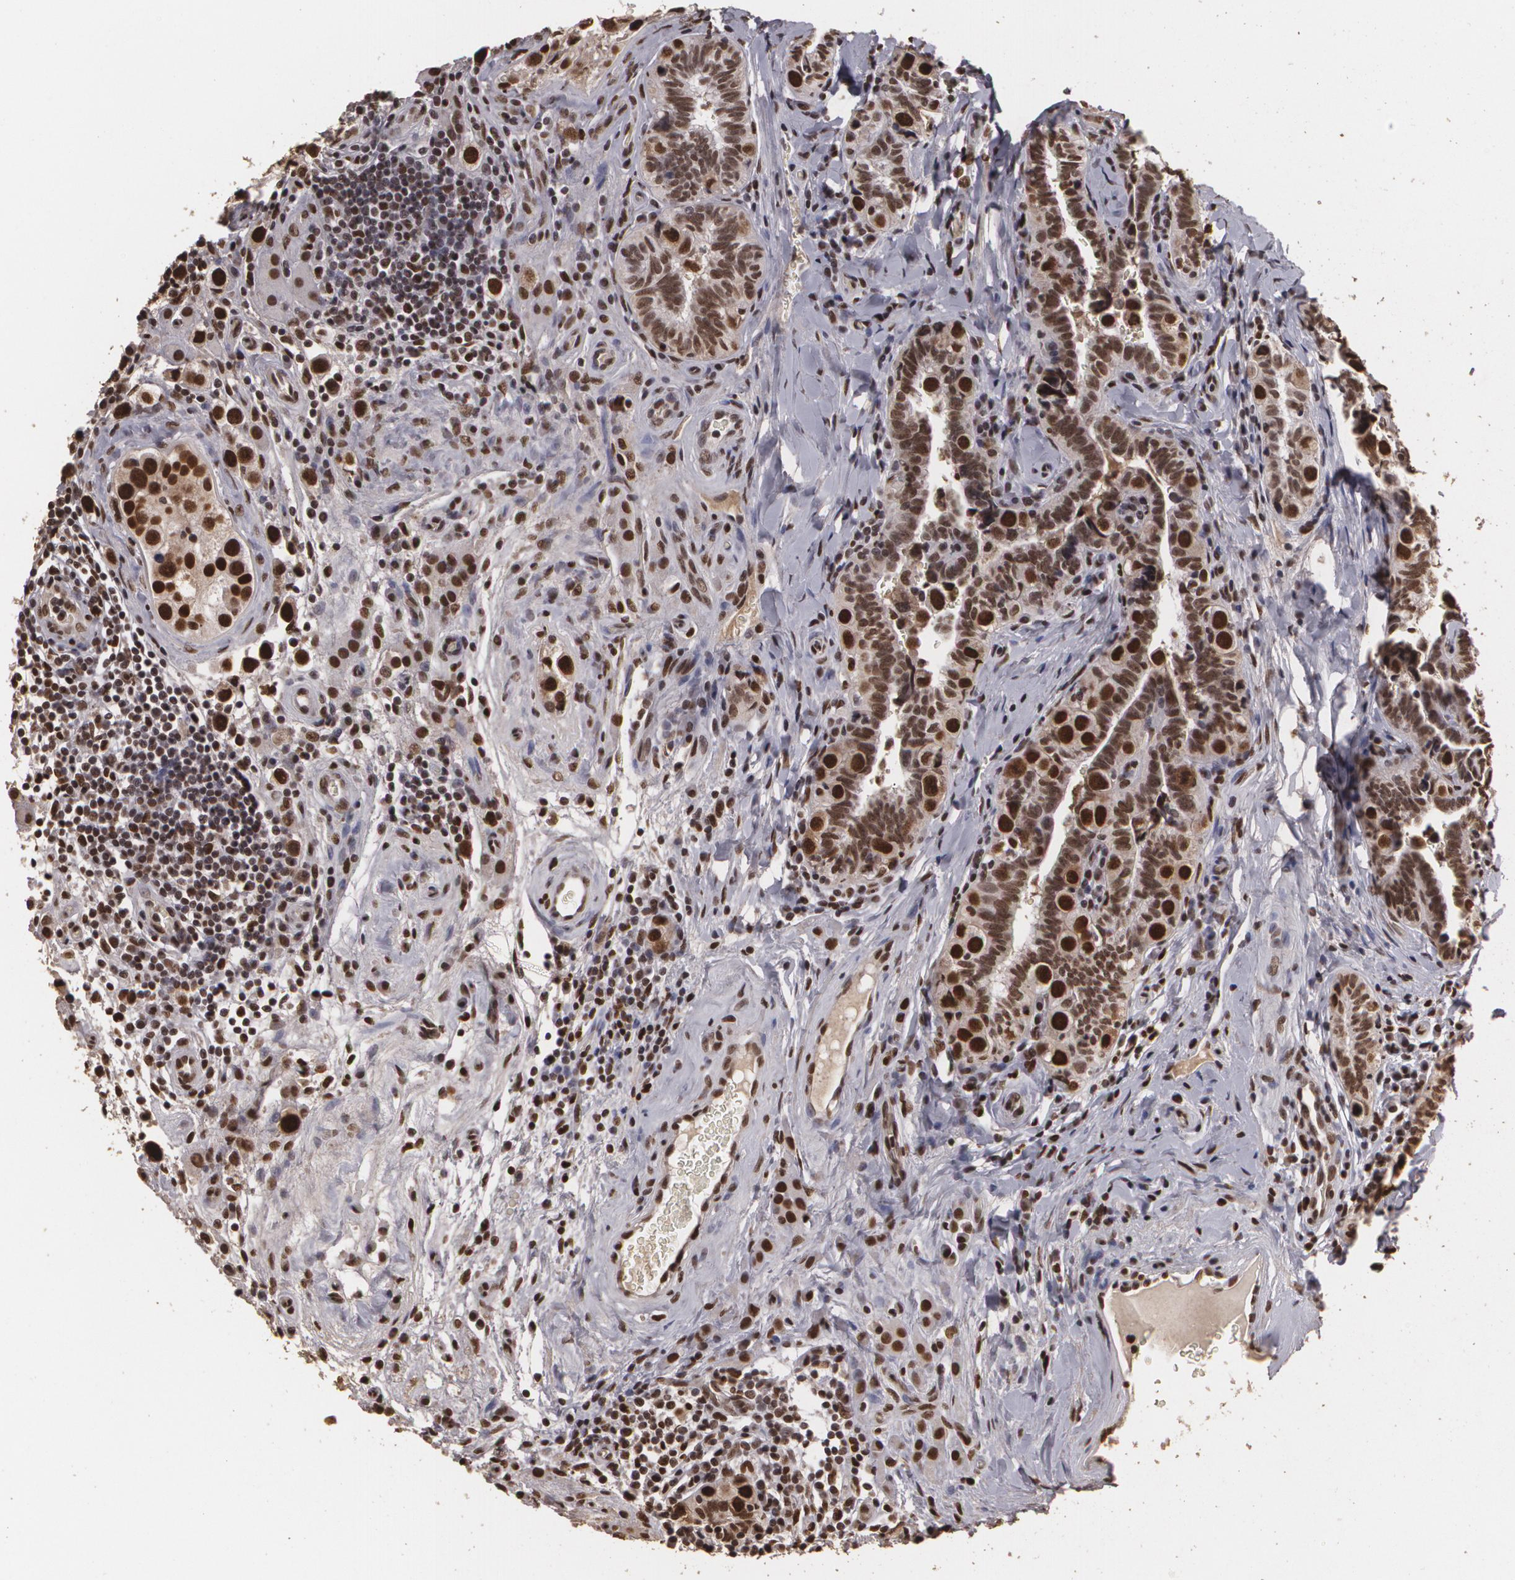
{"staining": {"intensity": "strong", "quantity": ">75%", "location": "cytoplasmic/membranous,nuclear"}, "tissue": "testis cancer", "cell_type": "Tumor cells", "image_type": "cancer", "snomed": [{"axis": "morphology", "description": "Seminoma, NOS"}, {"axis": "topography", "description": "Testis"}], "caption": "Testis cancer stained with immunohistochemistry (IHC) displays strong cytoplasmic/membranous and nuclear expression in approximately >75% of tumor cells. (Stains: DAB in brown, nuclei in blue, Microscopy: brightfield microscopy at high magnification).", "gene": "RCOR1", "patient": {"sex": "male", "age": 32}}